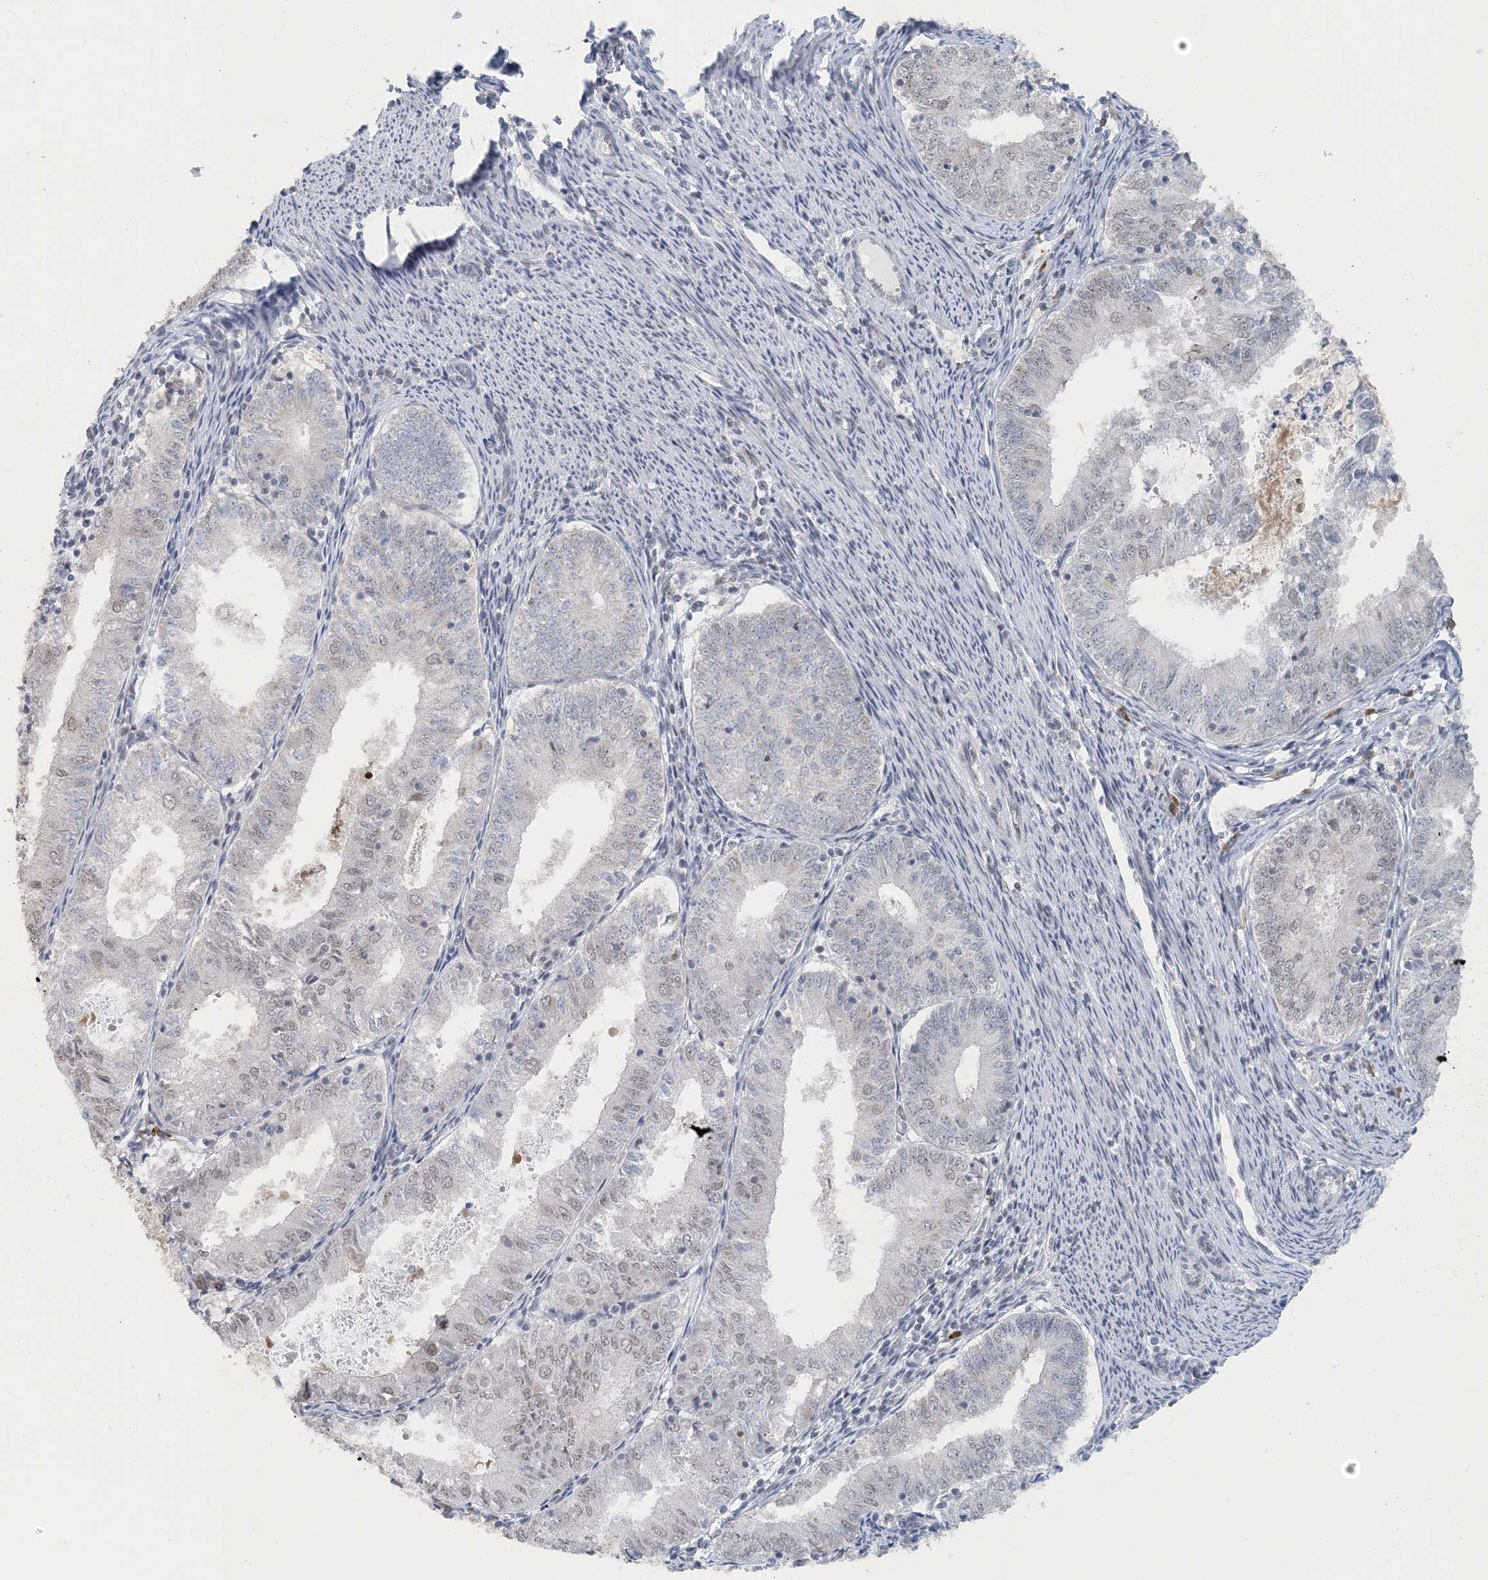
{"staining": {"intensity": "negative", "quantity": "none", "location": "none"}, "tissue": "endometrial cancer", "cell_type": "Tumor cells", "image_type": "cancer", "snomed": [{"axis": "morphology", "description": "Adenocarcinoma, NOS"}, {"axis": "topography", "description": "Endometrium"}], "caption": "This is a photomicrograph of immunohistochemistry staining of adenocarcinoma (endometrial), which shows no staining in tumor cells.", "gene": "MBD2", "patient": {"sex": "female", "age": 57}}